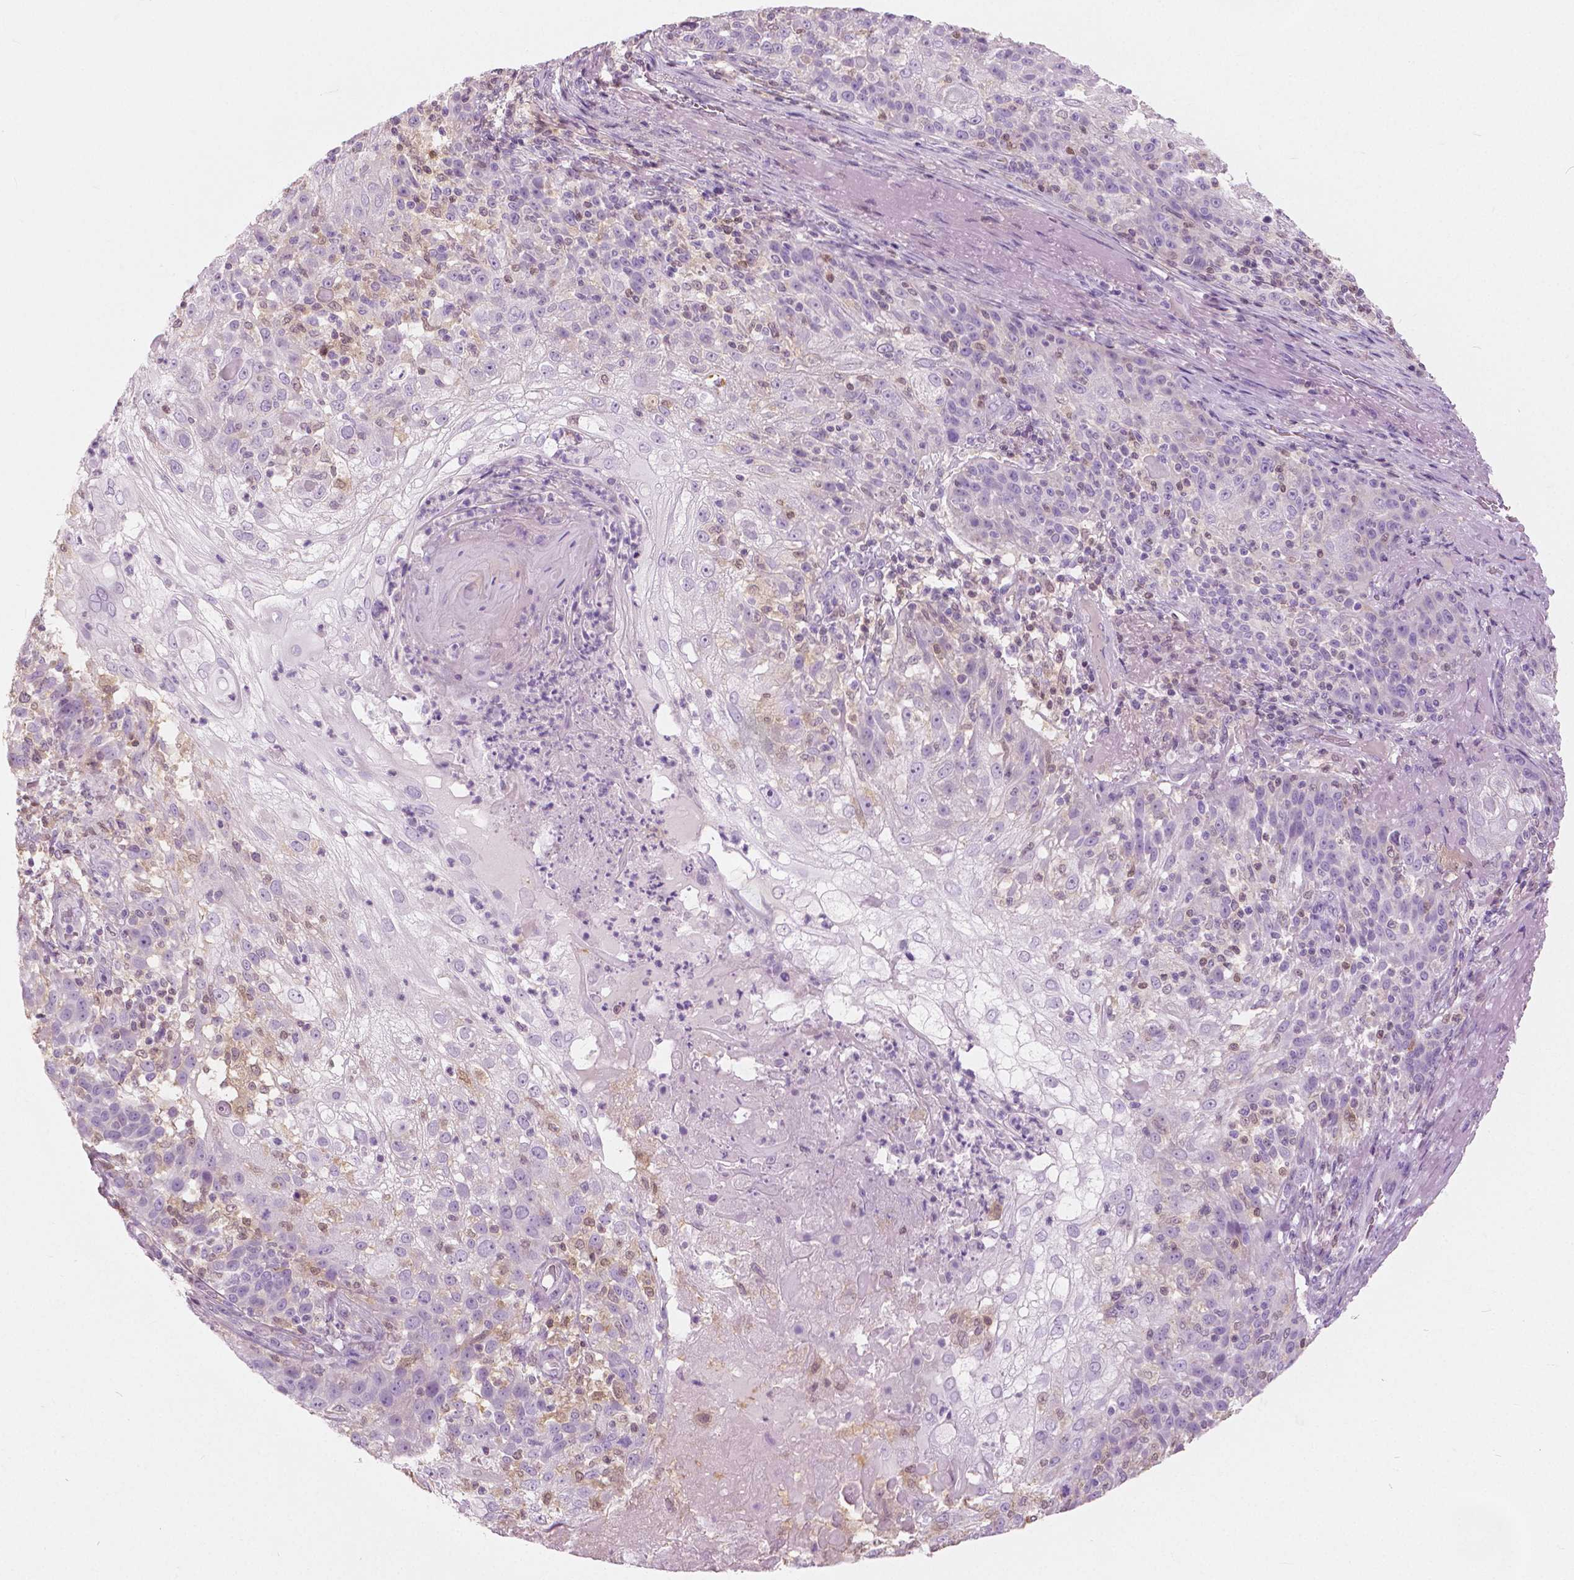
{"staining": {"intensity": "negative", "quantity": "none", "location": "none"}, "tissue": "skin cancer", "cell_type": "Tumor cells", "image_type": "cancer", "snomed": [{"axis": "morphology", "description": "Normal tissue, NOS"}, {"axis": "morphology", "description": "Squamous cell carcinoma, NOS"}, {"axis": "topography", "description": "Skin"}], "caption": "Immunohistochemical staining of skin cancer displays no significant expression in tumor cells.", "gene": "GALM", "patient": {"sex": "female", "age": 83}}